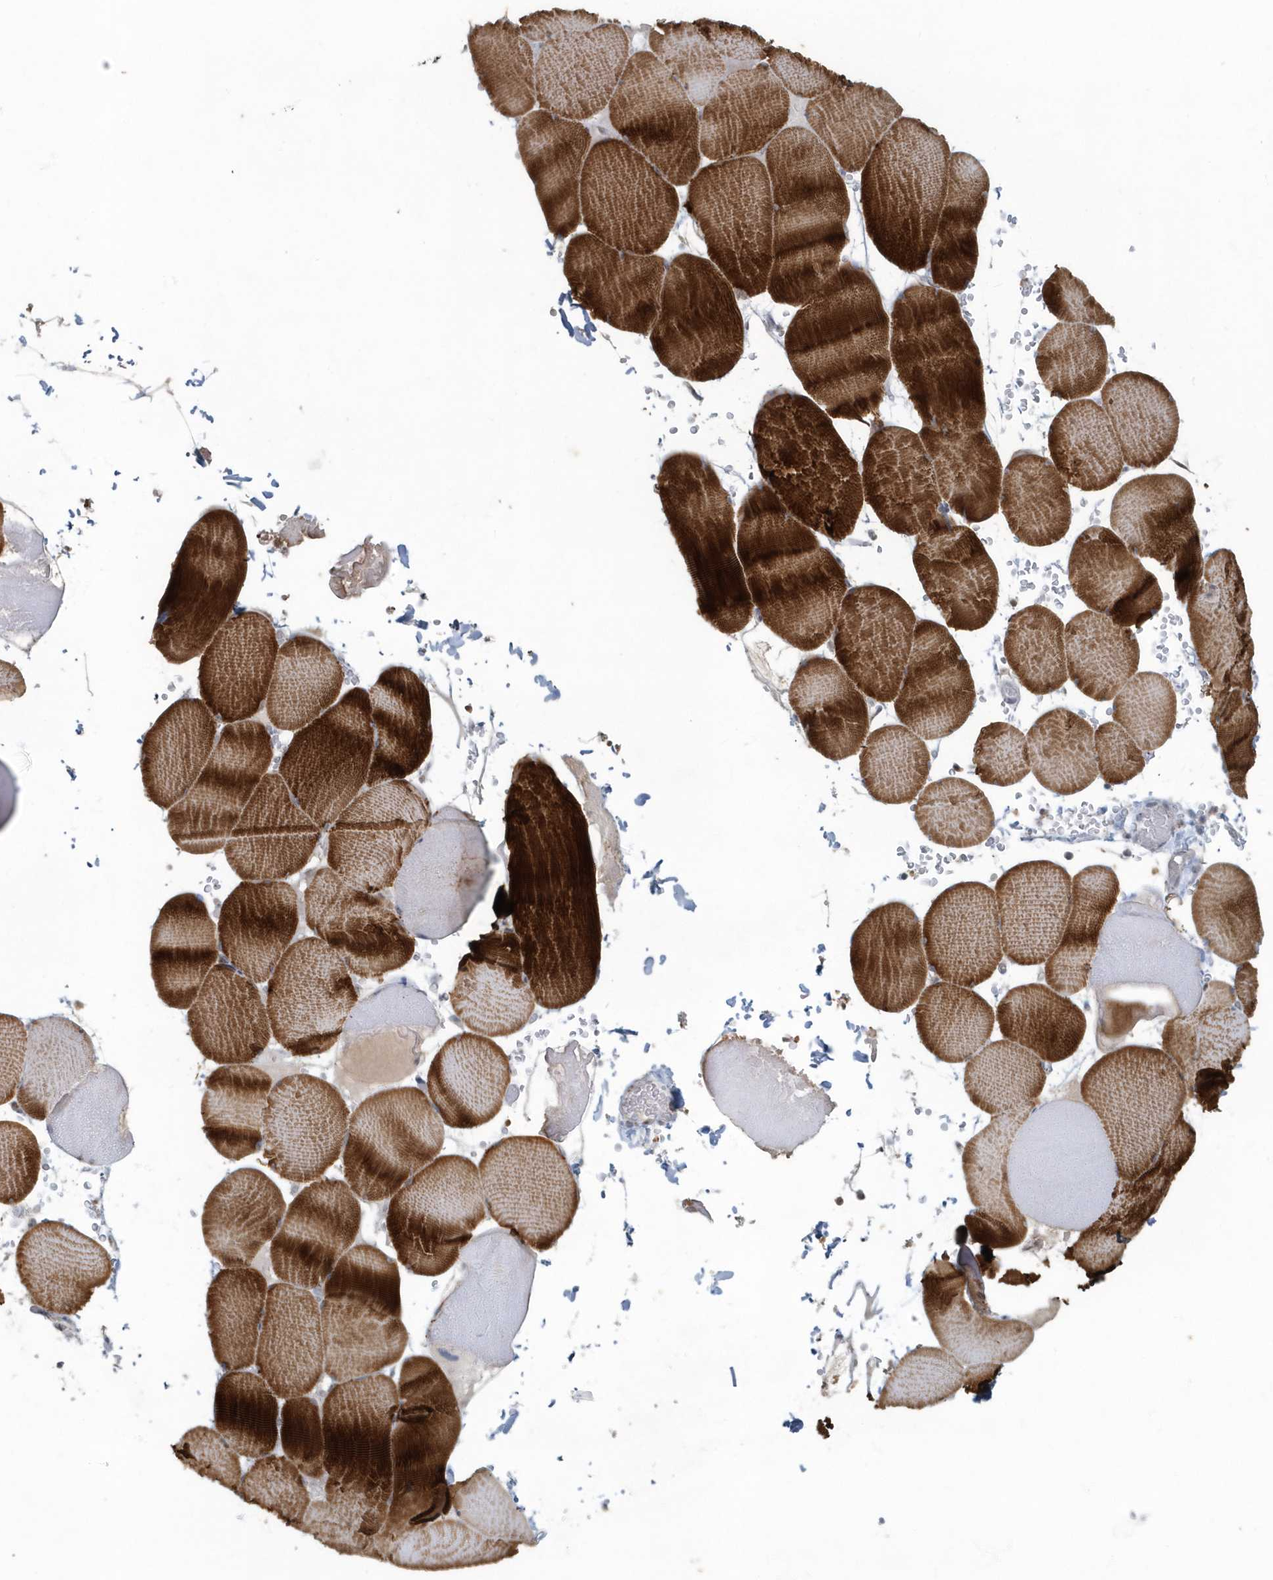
{"staining": {"intensity": "strong", "quantity": ">75%", "location": "cytoplasmic/membranous"}, "tissue": "skeletal muscle", "cell_type": "Myocytes", "image_type": "normal", "snomed": [{"axis": "morphology", "description": "Normal tissue, NOS"}, {"axis": "topography", "description": "Skeletal muscle"}, {"axis": "topography", "description": "Head-Neck"}], "caption": "High-power microscopy captured an IHC micrograph of benign skeletal muscle, revealing strong cytoplasmic/membranous positivity in approximately >75% of myocytes. (DAB = brown stain, brightfield microscopy at high magnification).", "gene": "MYOT", "patient": {"sex": "male", "age": 66}}